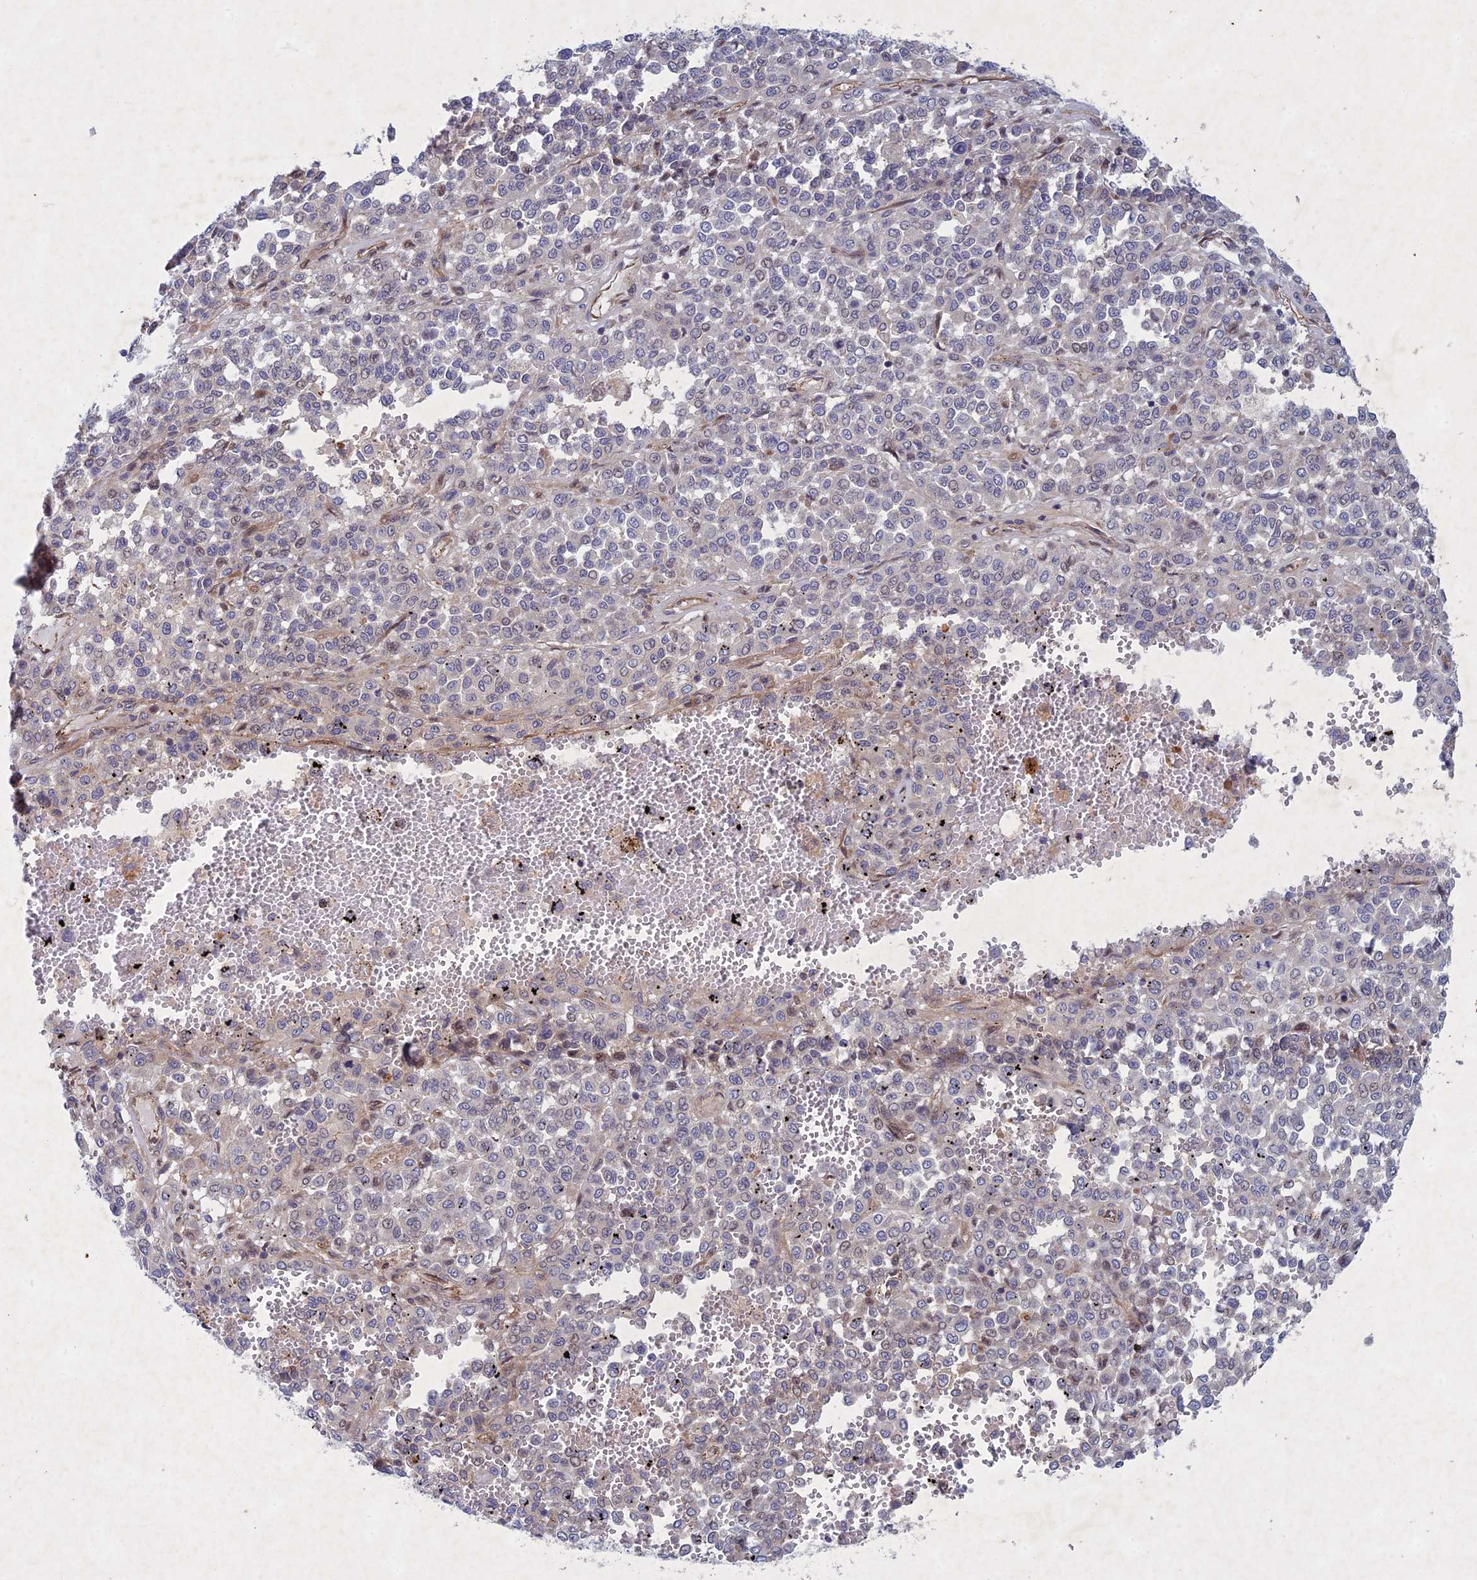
{"staining": {"intensity": "negative", "quantity": "none", "location": "none"}, "tissue": "melanoma", "cell_type": "Tumor cells", "image_type": "cancer", "snomed": [{"axis": "morphology", "description": "Malignant melanoma, Metastatic site"}, {"axis": "topography", "description": "Pancreas"}], "caption": "Histopathology image shows no significant protein expression in tumor cells of malignant melanoma (metastatic site). (DAB (3,3'-diaminobenzidine) immunohistochemistry with hematoxylin counter stain).", "gene": "PTHLH", "patient": {"sex": "female", "age": 30}}